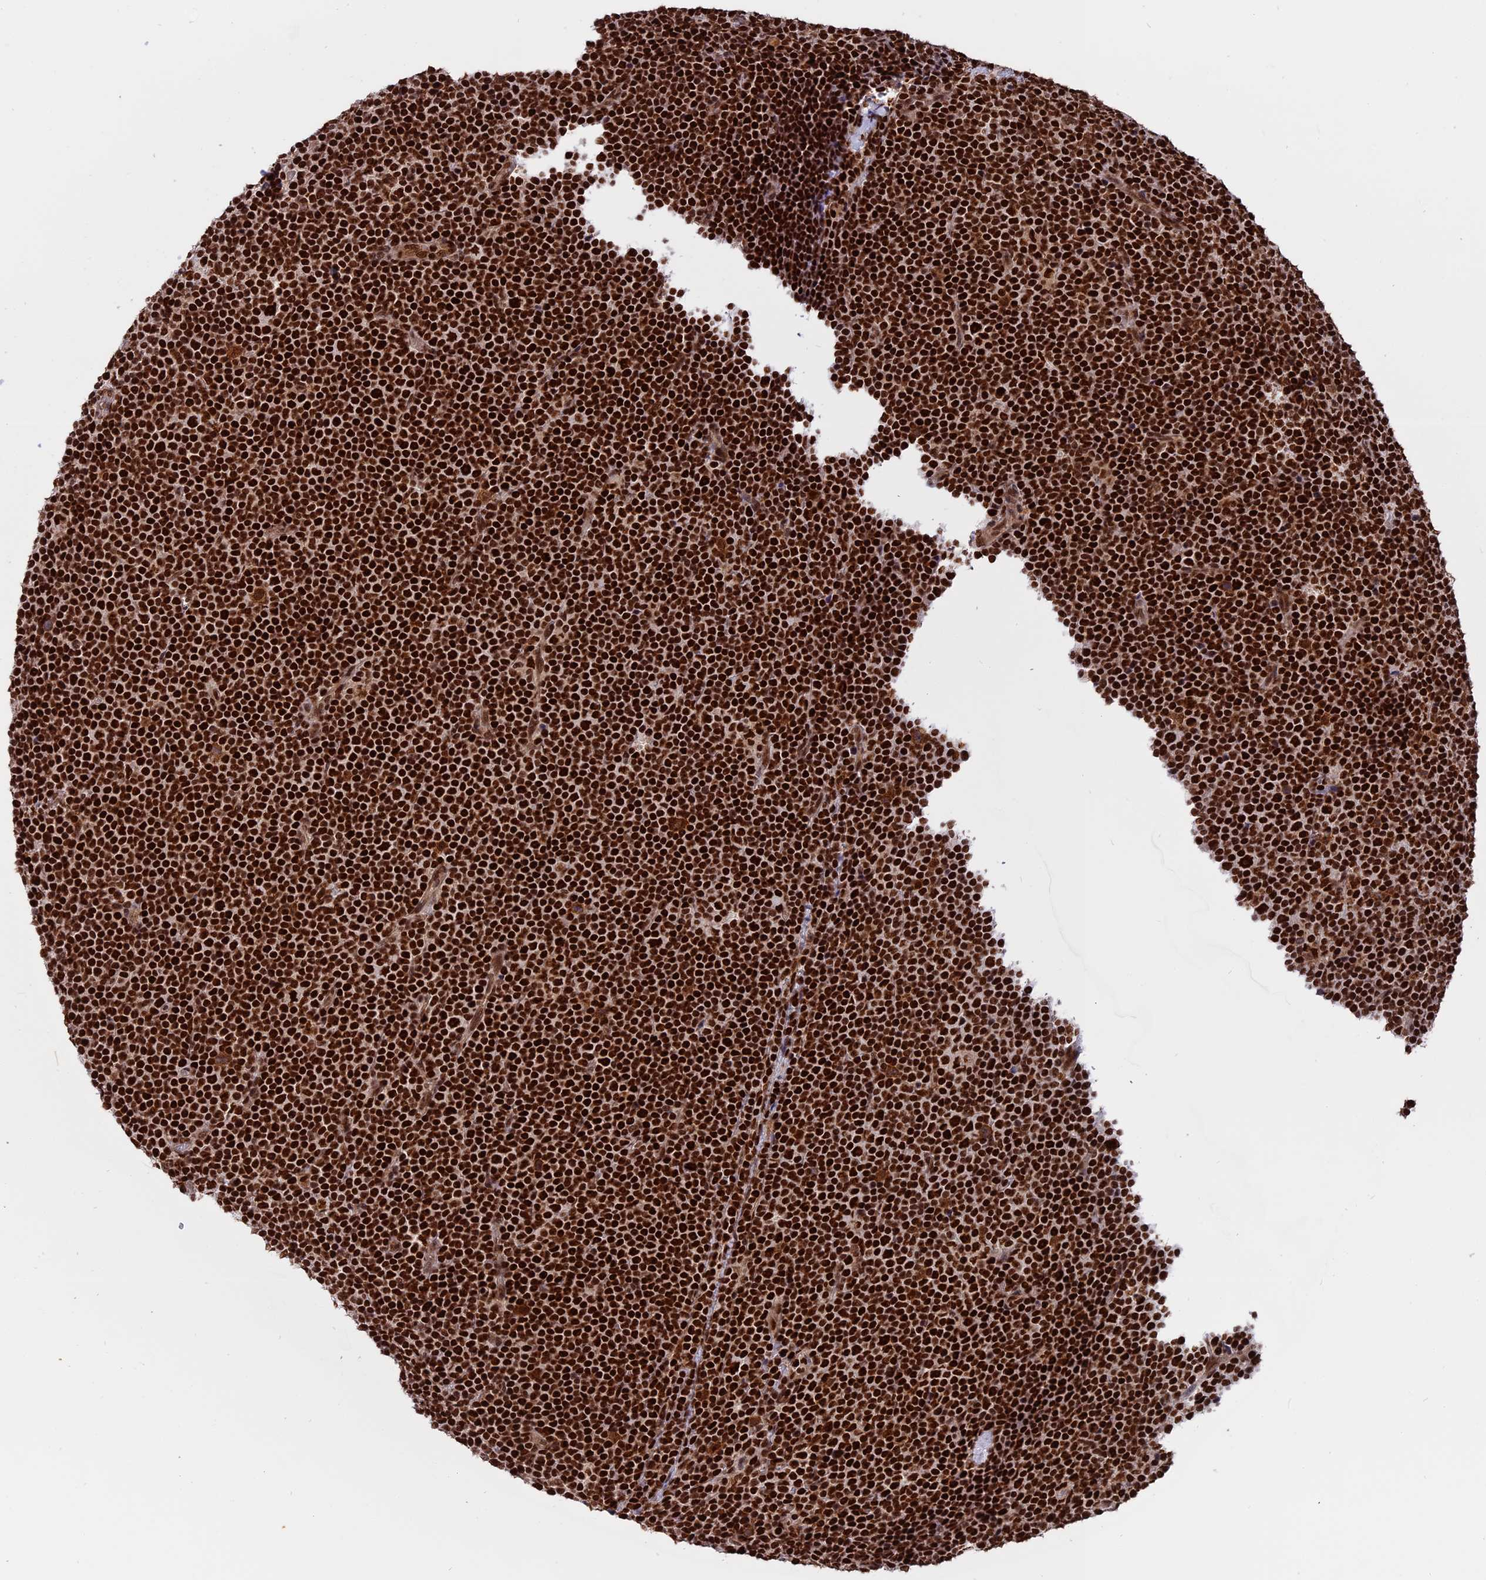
{"staining": {"intensity": "strong", "quantity": ">75%", "location": "nuclear"}, "tissue": "lymphoma", "cell_type": "Tumor cells", "image_type": "cancer", "snomed": [{"axis": "morphology", "description": "Malignant lymphoma, non-Hodgkin's type, Low grade"}, {"axis": "topography", "description": "Lymph node"}], "caption": "The micrograph displays a brown stain indicating the presence of a protein in the nuclear of tumor cells in low-grade malignant lymphoma, non-Hodgkin's type.", "gene": "RAMAC", "patient": {"sex": "female", "age": 67}}